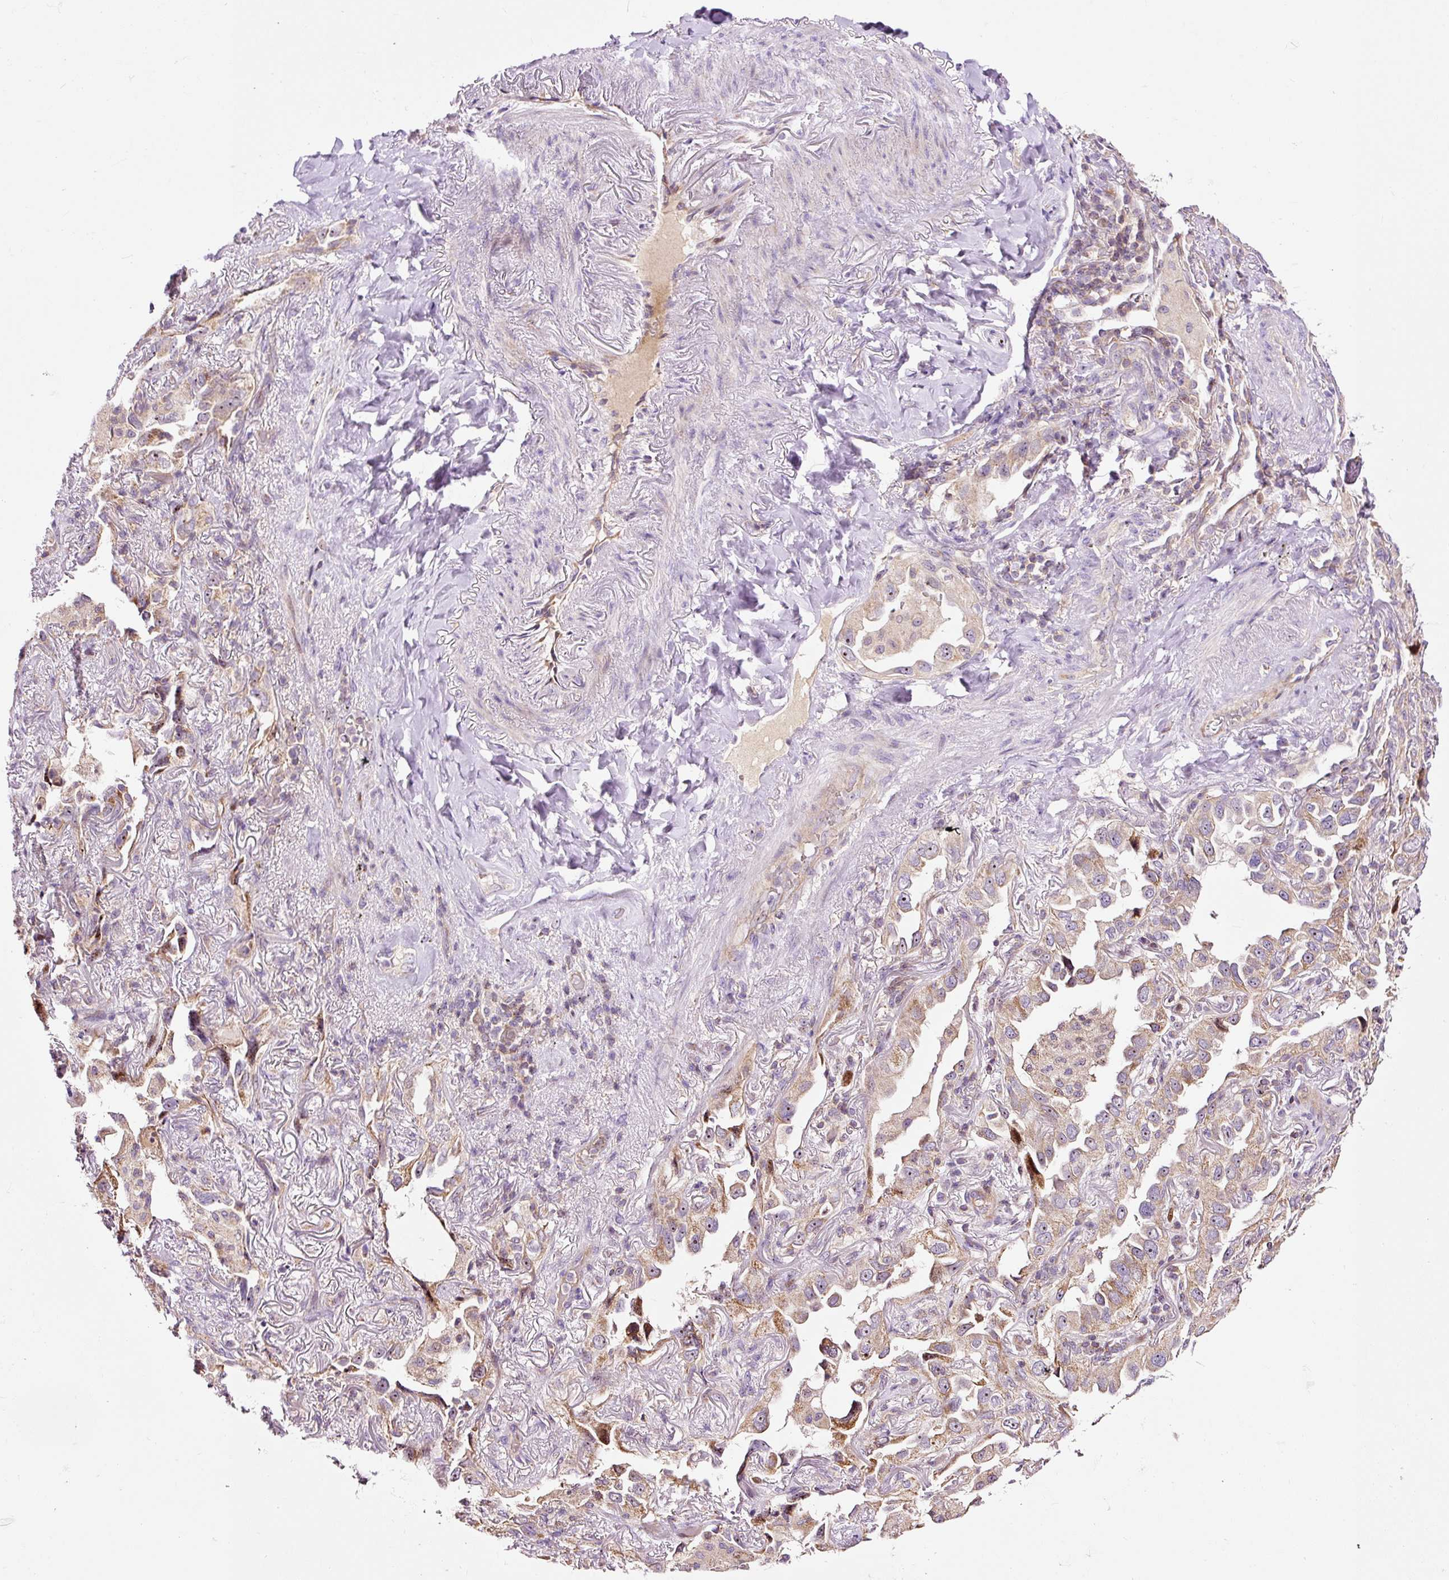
{"staining": {"intensity": "weak", "quantity": "25%-75%", "location": "cytoplasmic/membranous"}, "tissue": "lung cancer", "cell_type": "Tumor cells", "image_type": "cancer", "snomed": [{"axis": "morphology", "description": "Adenocarcinoma, NOS"}, {"axis": "topography", "description": "Lung"}], "caption": "High-power microscopy captured an immunohistochemistry micrograph of lung cancer, revealing weak cytoplasmic/membranous staining in about 25%-75% of tumor cells.", "gene": "BOLA3", "patient": {"sex": "female", "age": 69}}